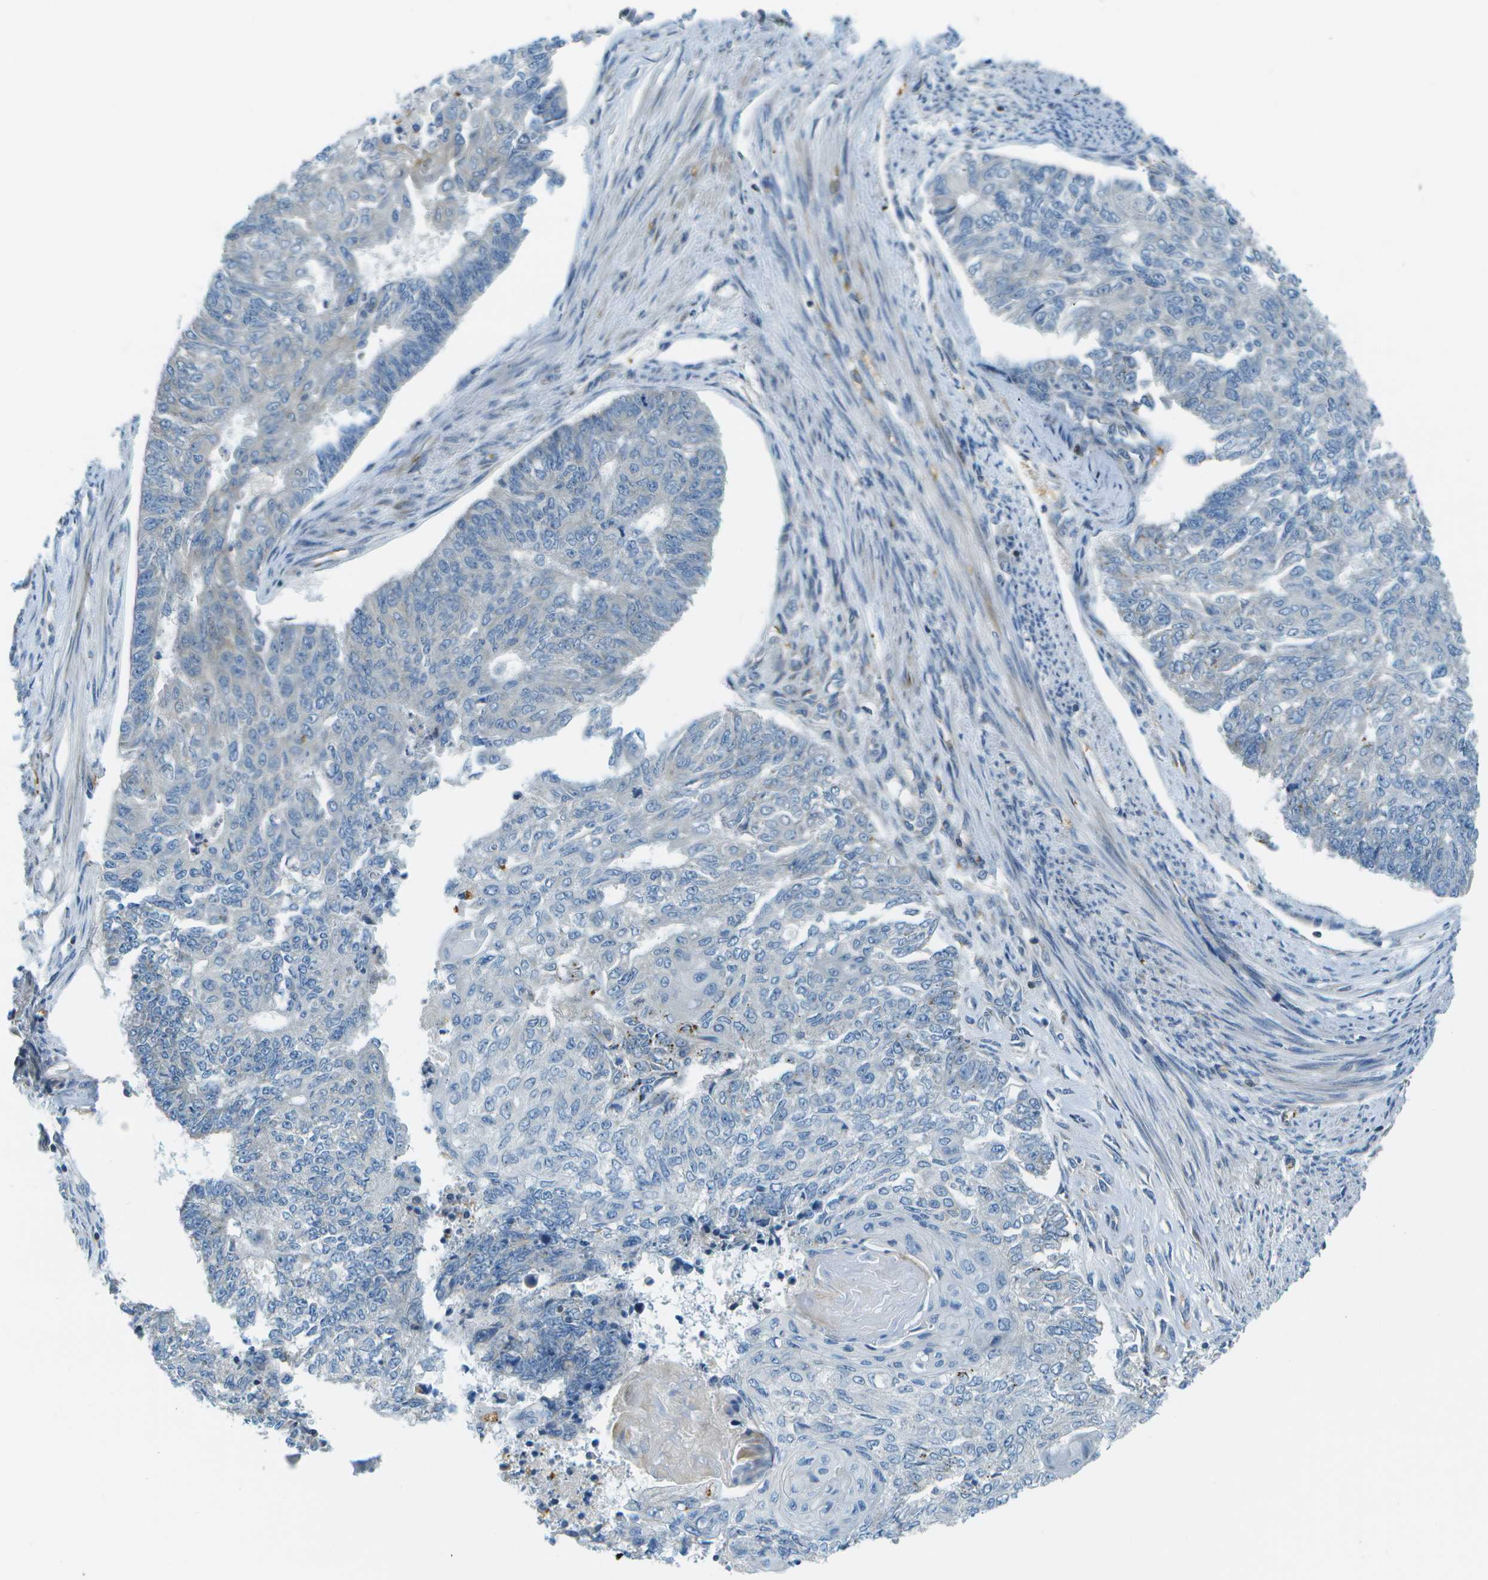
{"staining": {"intensity": "negative", "quantity": "none", "location": "none"}, "tissue": "endometrial cancer", "cell_type": "Tumor cells", "image_type": "cancer", "snomed": [{"axis": "morphology", "description": "Adenocarcinoma, NOS"}, {"axis": "topography", "description": "Endometrium"}], "caption": "Tumor cells show no significant staining in adenocarcinoma (endometrial).", "gene": "CTIF", "patient": {"sex": "female", "age": 32}}